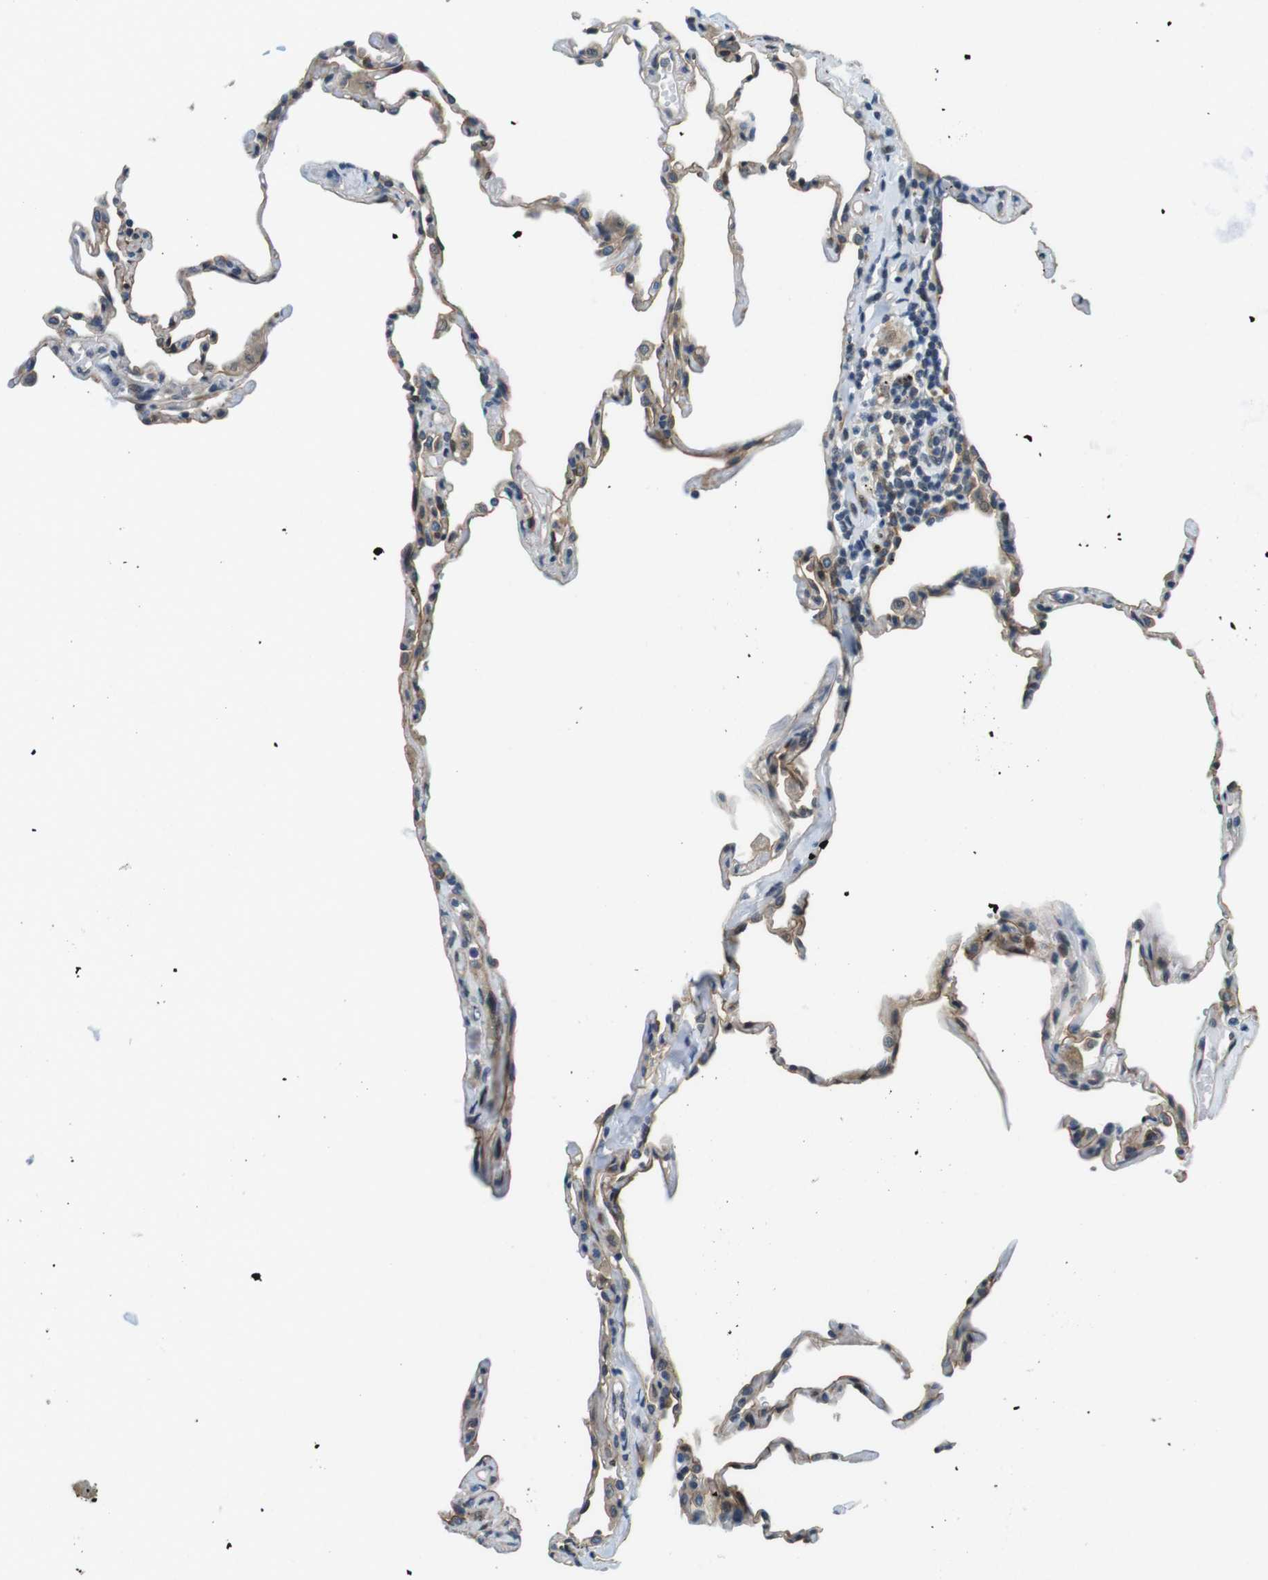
{"staining": {"intensity": "moderate", "quantity": "25%-75%", "location": "cytoplasmic/membranous"}, "tissue": "lung", "cell_type": "Alveolar cells", "image_type": "normal", "snomed": [{"axis": "morphology", "description": "Normal tissue, NOS"}, {"axis": "topography", "description": "Lung"}], "caption": "Immunohistochemical staining of normal lung displays moderate cytoplasmic/membranous protein positivity in about 25%-75% of alveolar cells.", "gene": "PALD1", "patient": {"sex": "male", "age": 59}}